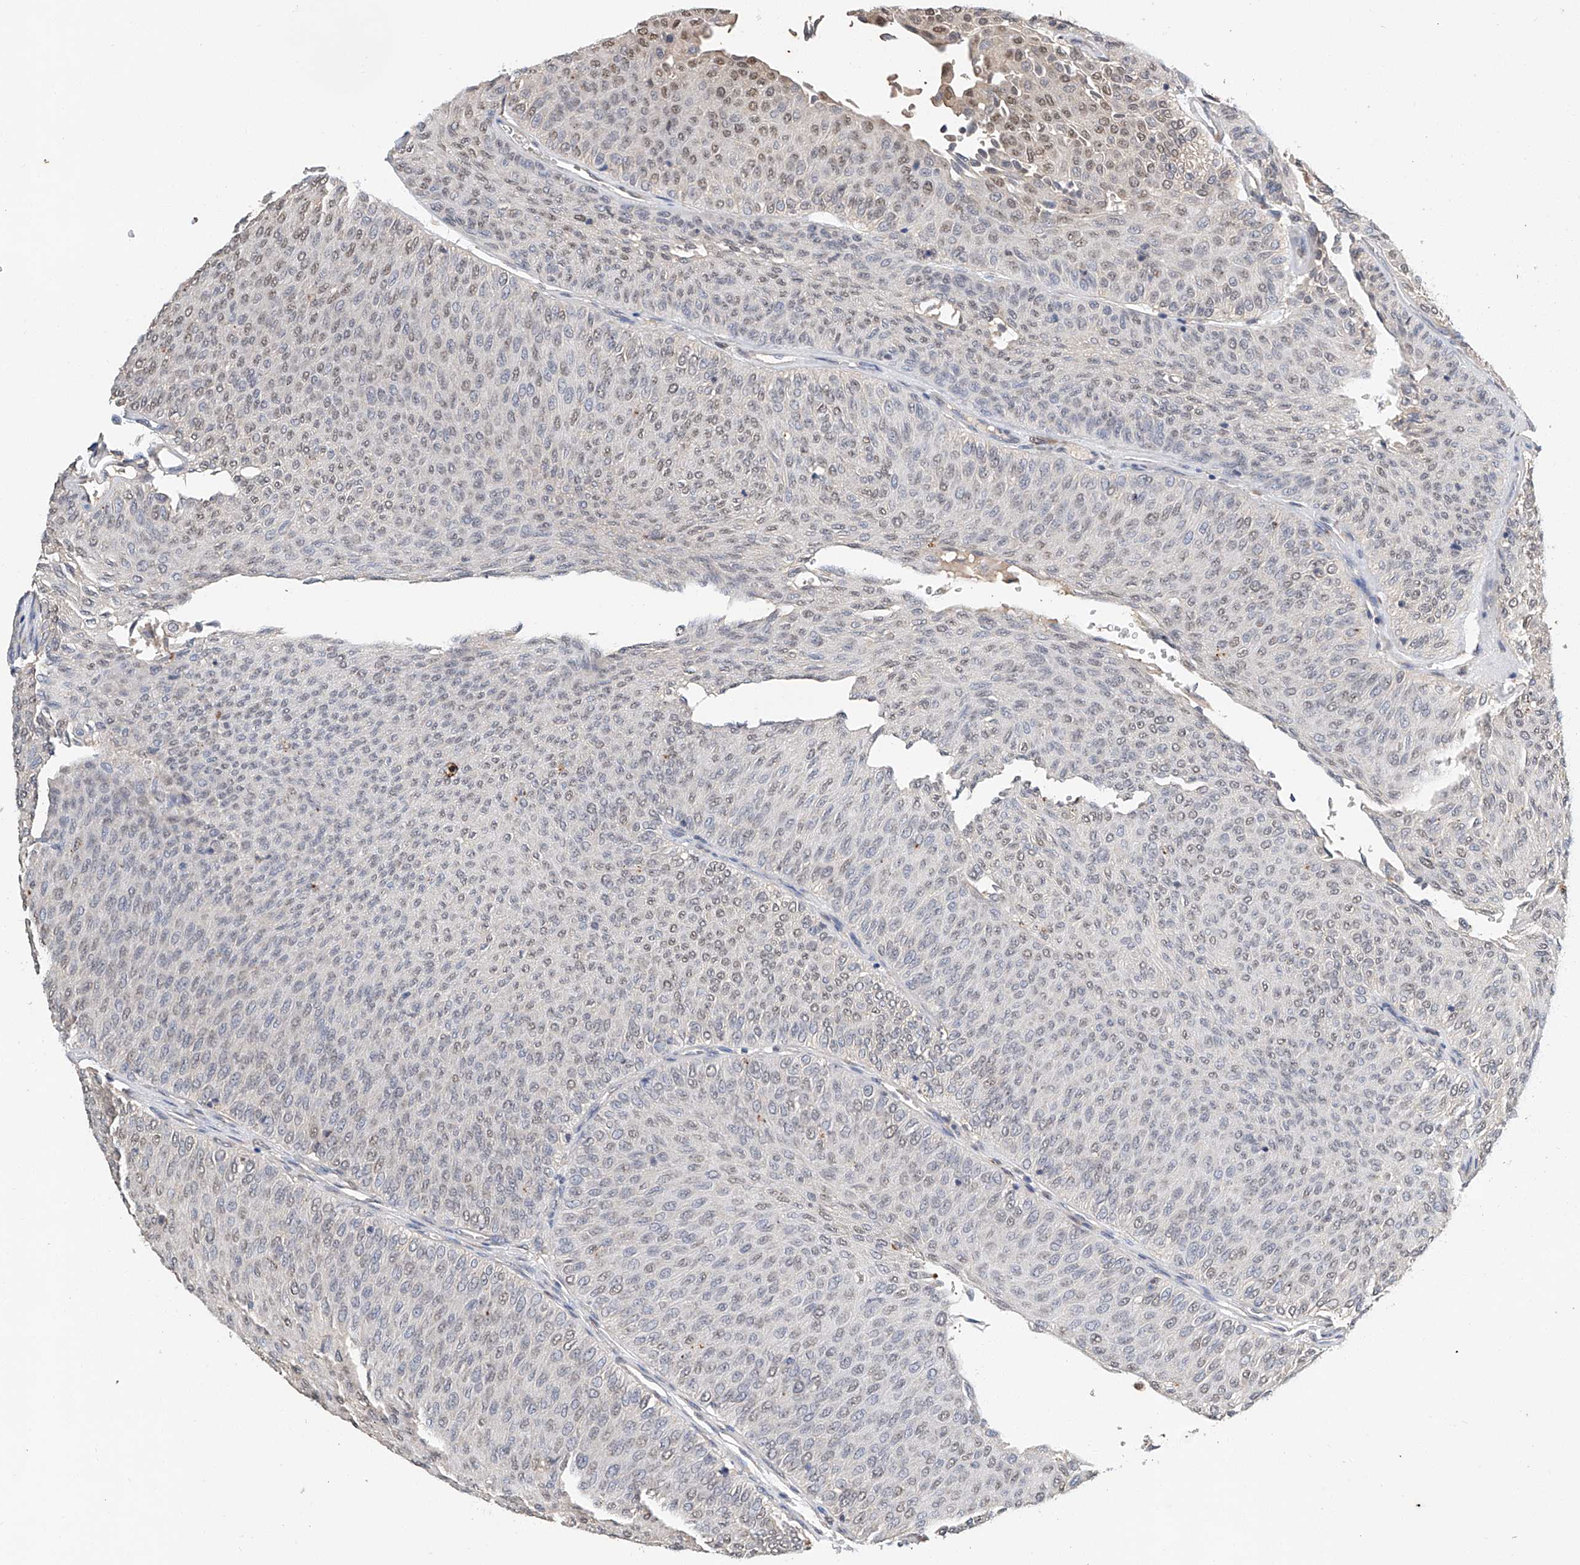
{"staining": {"intensity": "weak", "quantity": "<25%", "location": "nuclear"}, "tissue": "urothelial cancer", "cell_type": "Tumor cells", "image_type": "cancer", "snomed": [{"axis": "morphology", "description": "Urothelial carcinoma, Low grade"}, {"axis": "topography", "description": "Urinary bladder"}], "caption": "Micrograph shows no protein staining in tumor cells of urothelial carcinoma (low-grade) tissue. Brightfield microscopy of IHC stained with DAB (3,3'-diaminobenzidine) (brown) and hematoxylin (blue), captured at high magnification.", "gene": "CTDP1", "patient": {"sex": "male", "age": 78}}